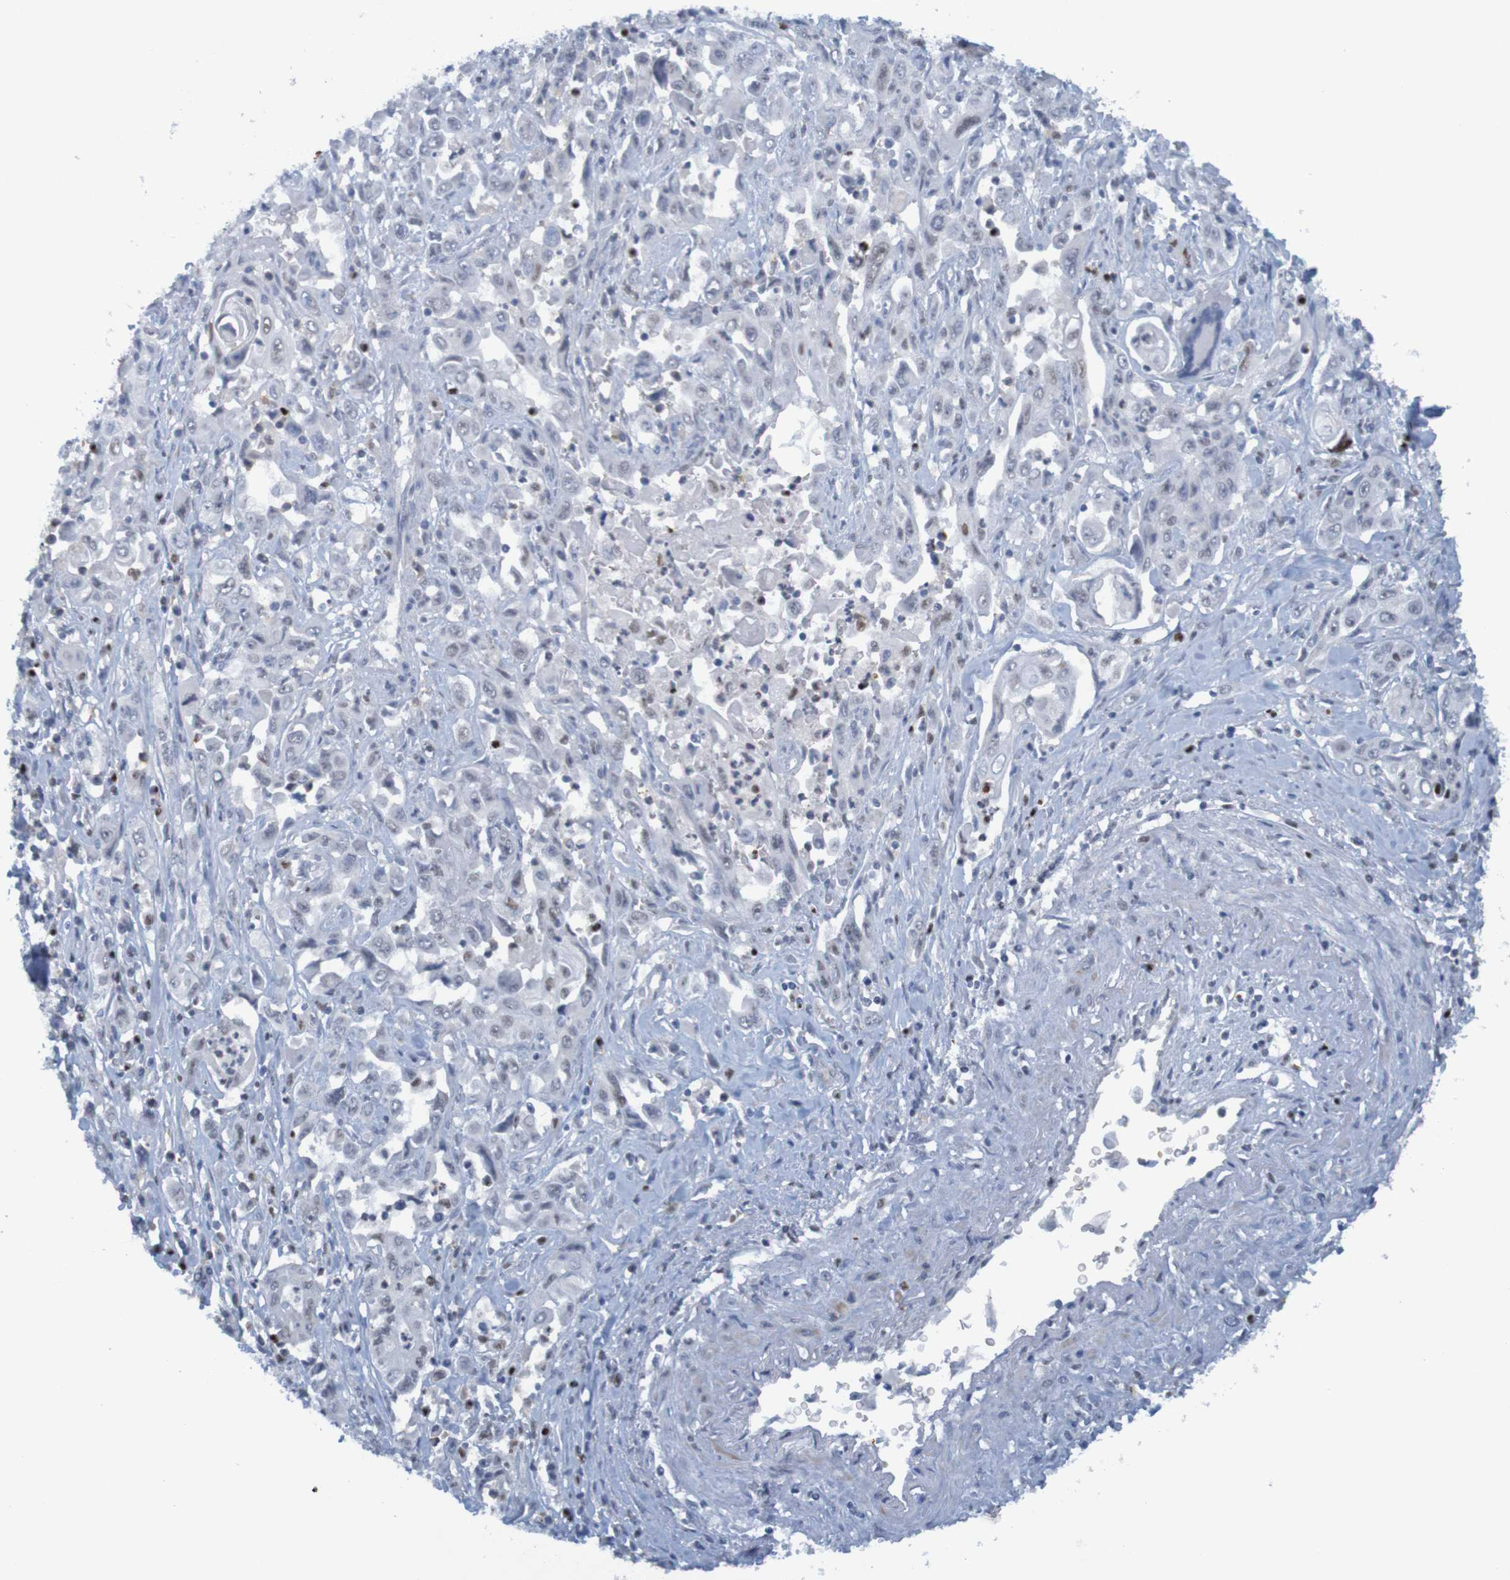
{"staining": {"intensity": "negative", "quantity": "none", "location": "none"}, "tissue": "pancreatic cancer", "cell_type": "Tumor cells", "image_type": "cancer", "snomed": [{"axis": "morphology", "description": "Adenocarcinoma, NOS"}, {"axis": "topography", "description": "Pancreas"}], "caption": "There is no significant expression in tumor cells of adenocarcinoma (pancreatic). (Stains: DAB (3,3'-diaminobenzidine) immunohistochemistry with hematoxylin counter stain, Microscopy: brightfield microscopy at high magnification).", "gene": "USP36", "patient": {"sex": "male", "age": 70}}